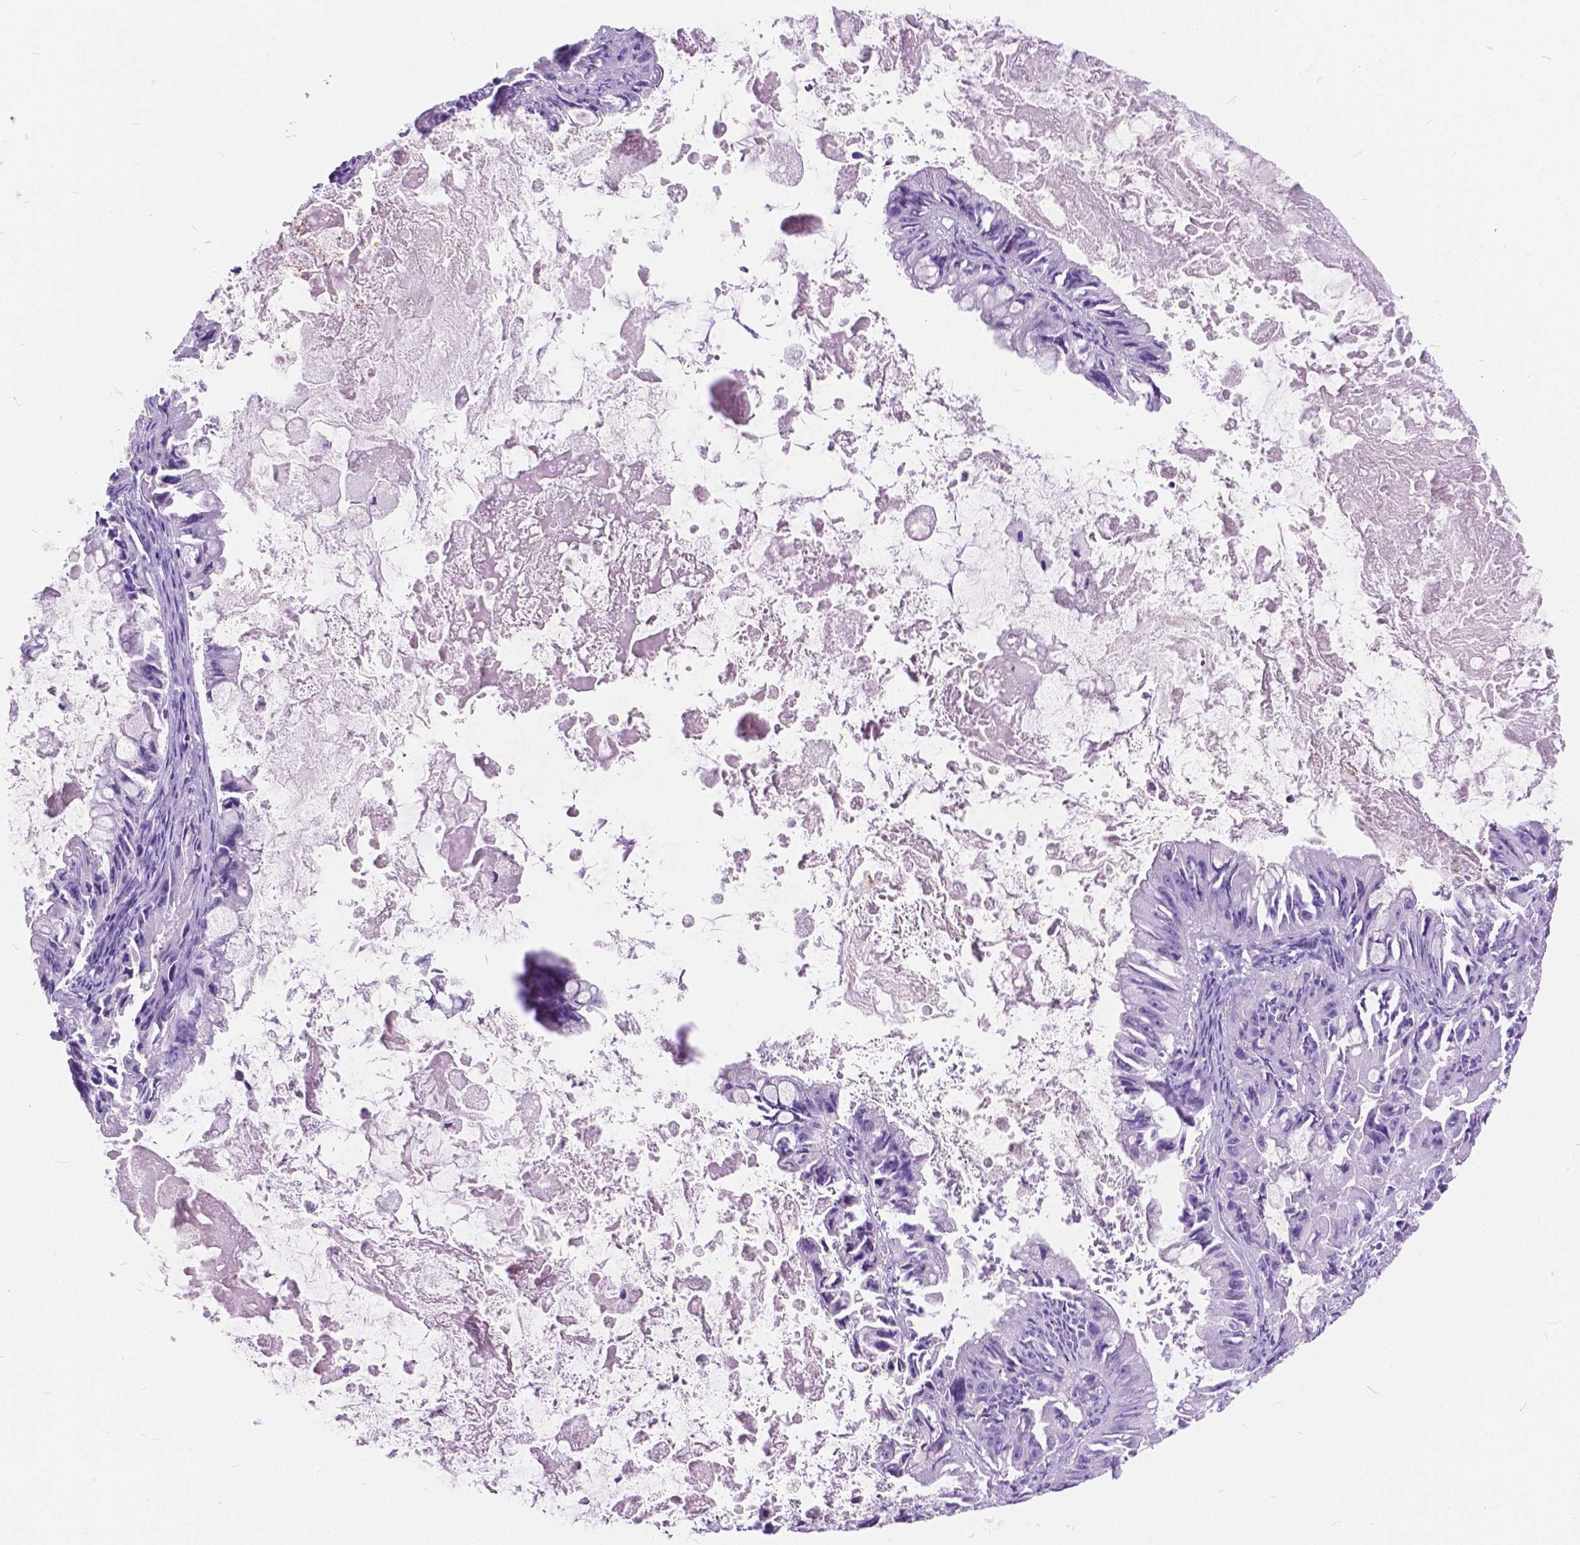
{"staining": {"intensity": "negative", "quantity": "none", "location": "none"}, "tissue": "ovarian cancer", "cell_type": "Tumor cells", "image_type": "cancer", "snomed": [{"axis": "morphology", "description": "Cystadenocarcinoma, mucinous, NOS"}, {"axis": "topography", "description": "Ovary"}], "caption": "Tumor cells show no significant protein positivity in ovarian cancer (mucinous cystadenocarcinoma). The staining was performed using DAB to visualize the protein expression in brown, while the nuclei were stained in blue with hematoxylin (Magnification: 20x).", "gene": "CHRM1", "patient": {"sex": "female", "age": 61}}